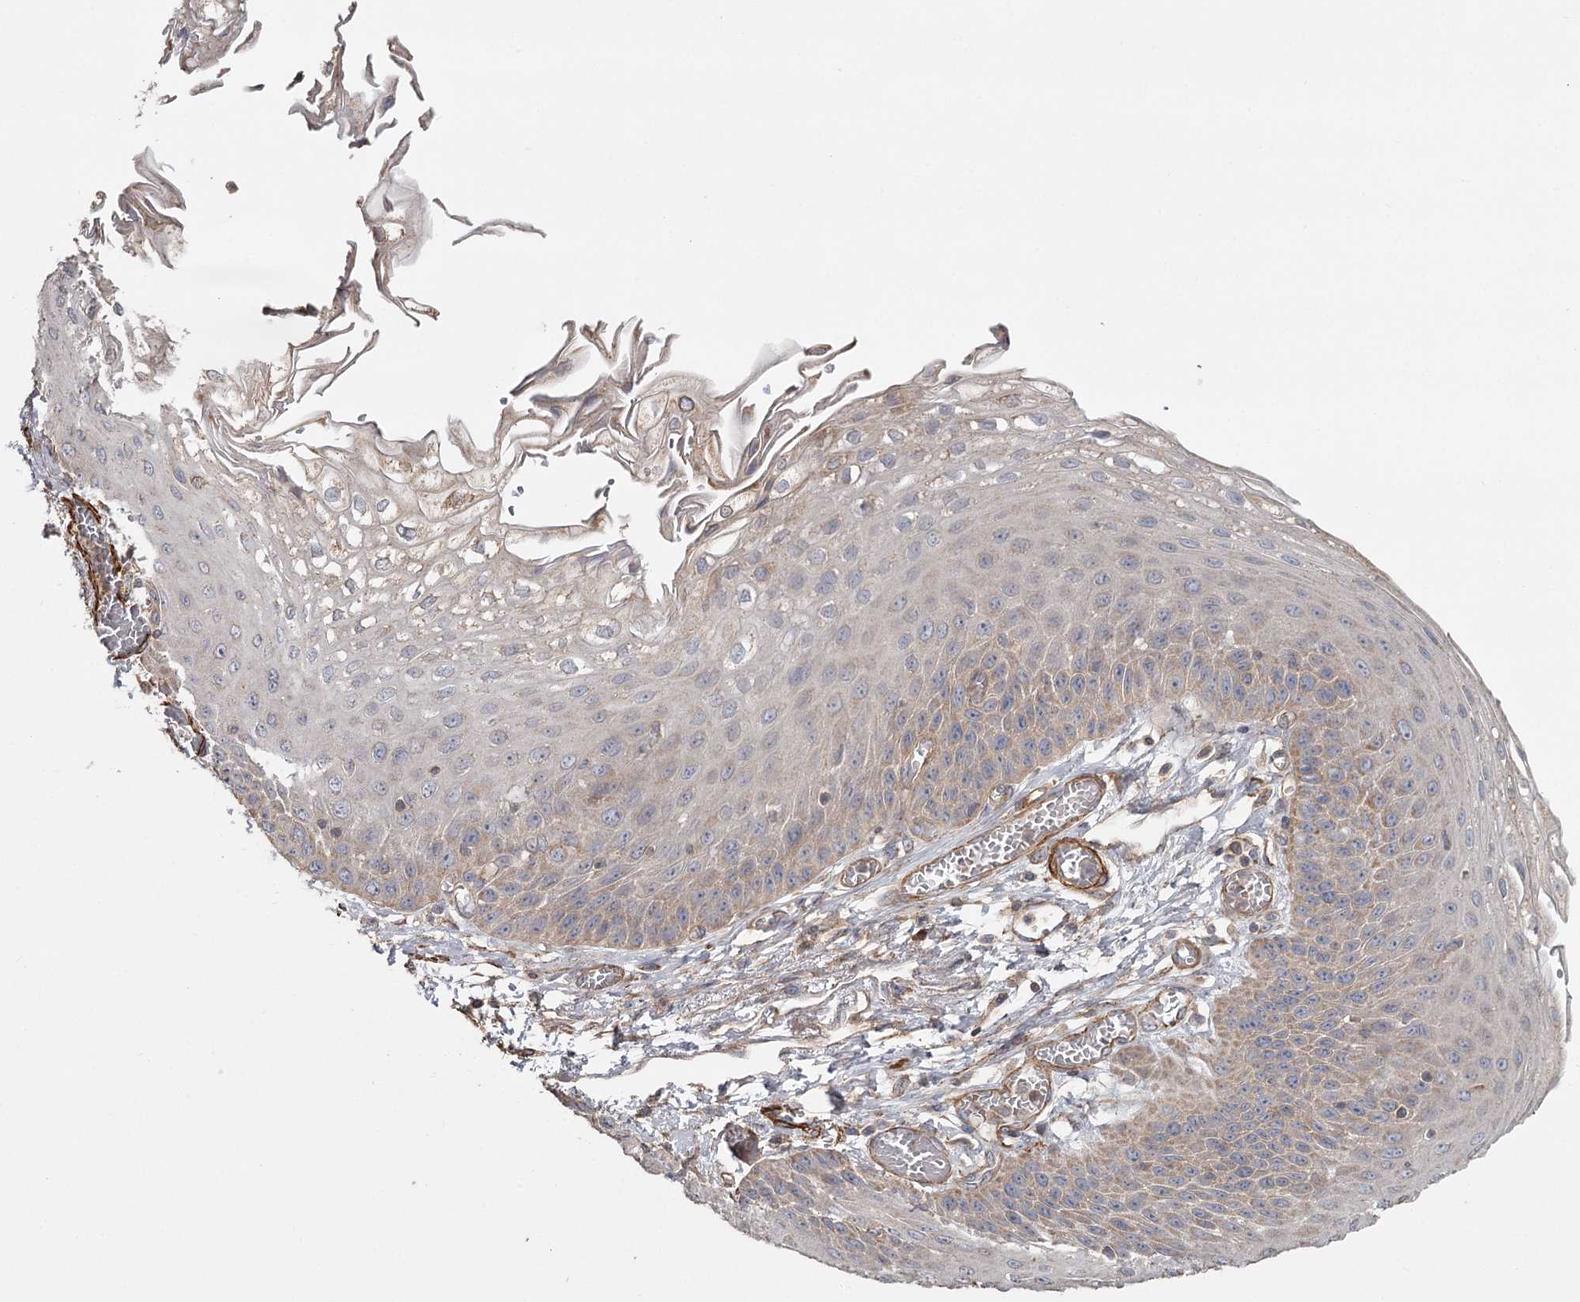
{"staining": {"intensity": "weak", "quantity": "25%-75%", "location": "cytoplasmic/membranous"}, "tissue": "esophagus", "cell_type": "Squamous epithelial cells", "image_type": "normal", "snomed": [{"axis": "morphology", "description": "Normal tissue, NOS"}, {"axis": "topography", "description": "Esophagus"}], "caption": "High-power microscopy captured an immunohistochemistry (IHC) photomicrograph of normal esophagus, revealing weak cytoplasmic/membranous expression in approximately 25%-75% of squamous epithelial cells.", "gene": "DHRS9", "patient": {"sex": "male", "age": 81}}